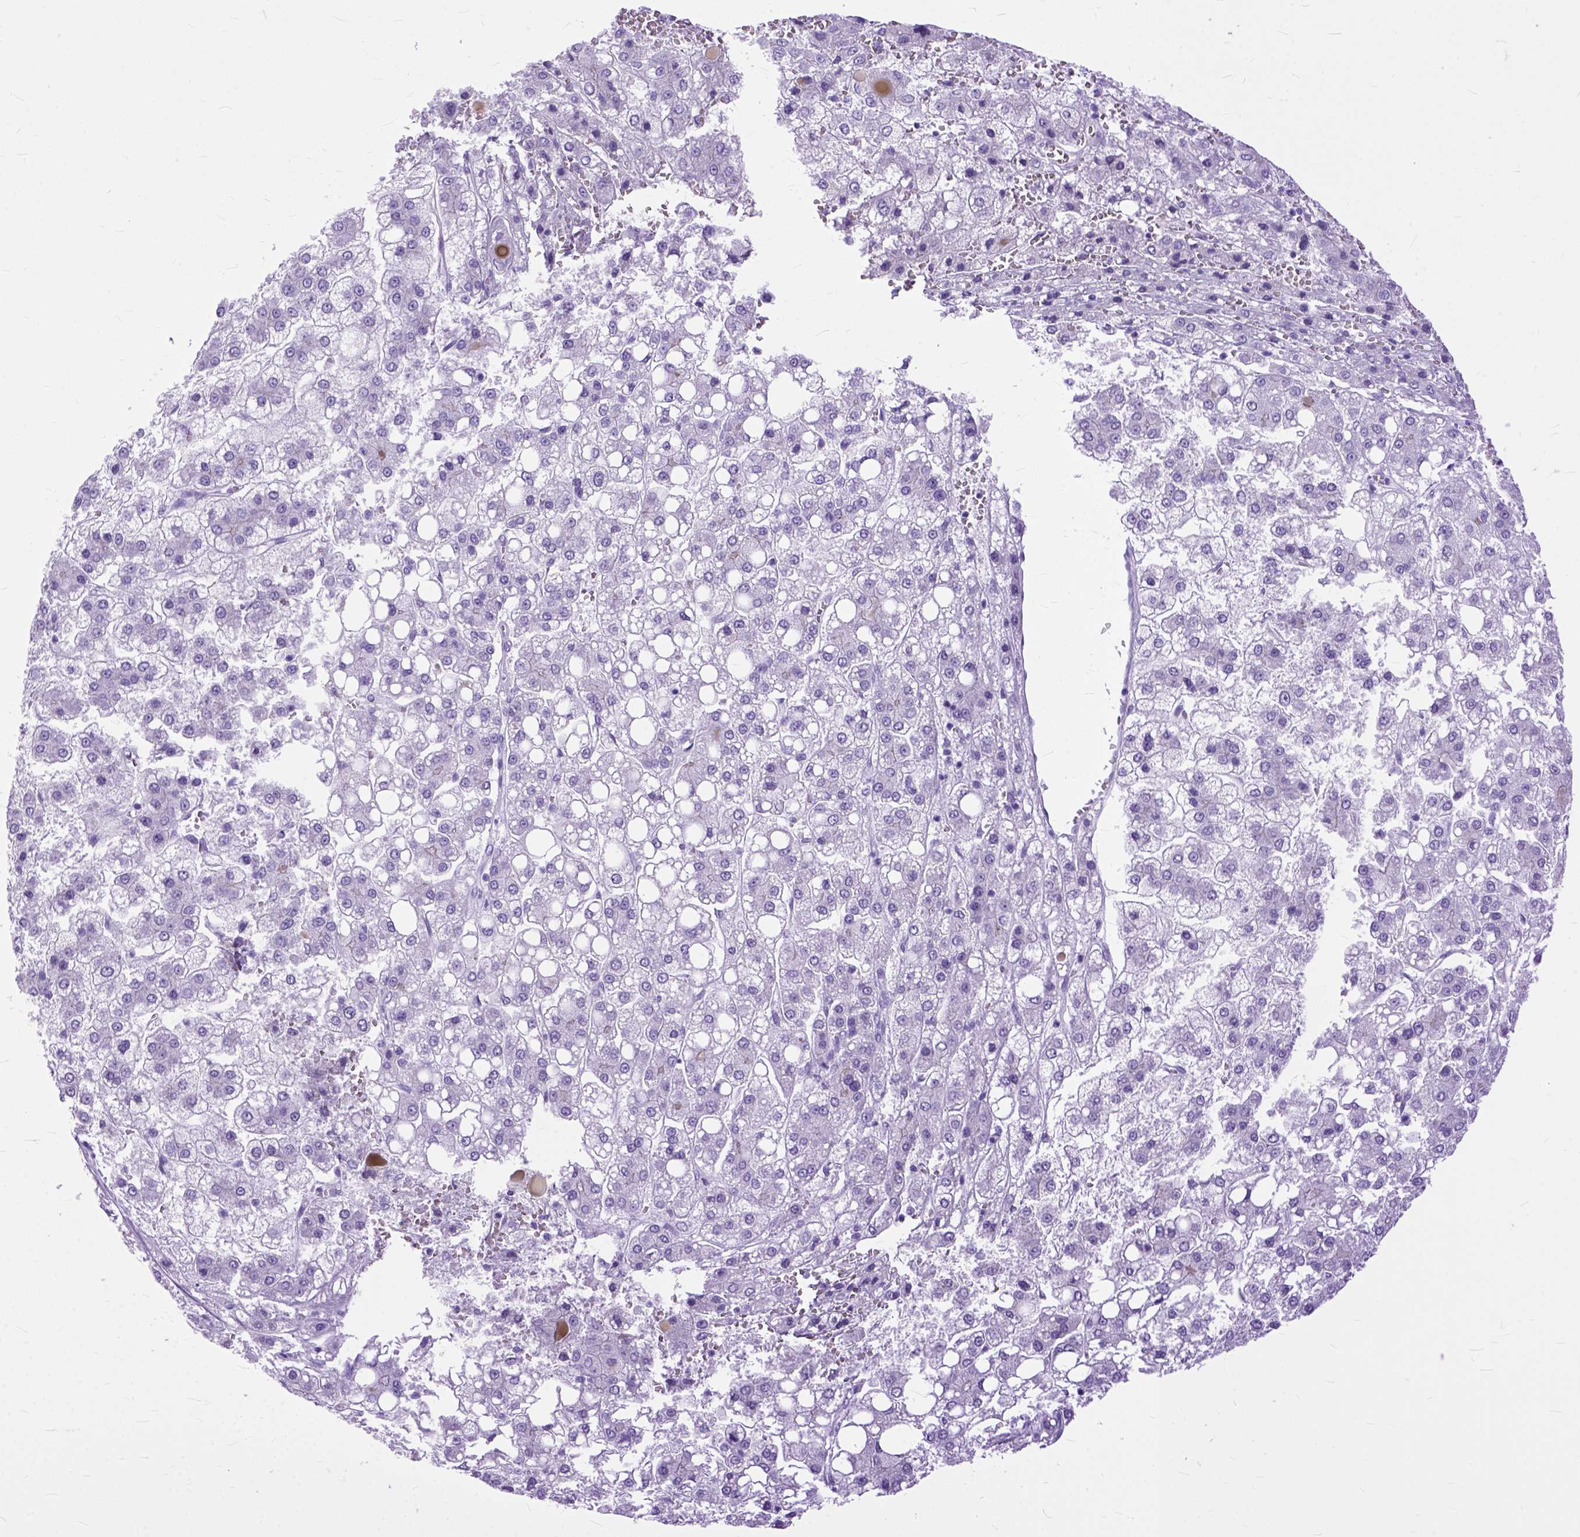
{"staining": {"intensity": "negative", "quantity": "none", "location": "none"}, "tissue": "liver cancer", "cell_type": "Tumor cells", "image_type": "cancer", "snomed": [{"axis": "morphology", "description": "Carcinoma, Hepatocellular, NOS"}, {"axis": "topography", "description": "Liver"}], "caption": "IHC of hepatocellular carcinoma (liver) demonstrates no staining in tumor cells.", "gene": "GNGT1", "patient": {"sex": "male", "age": 73}}